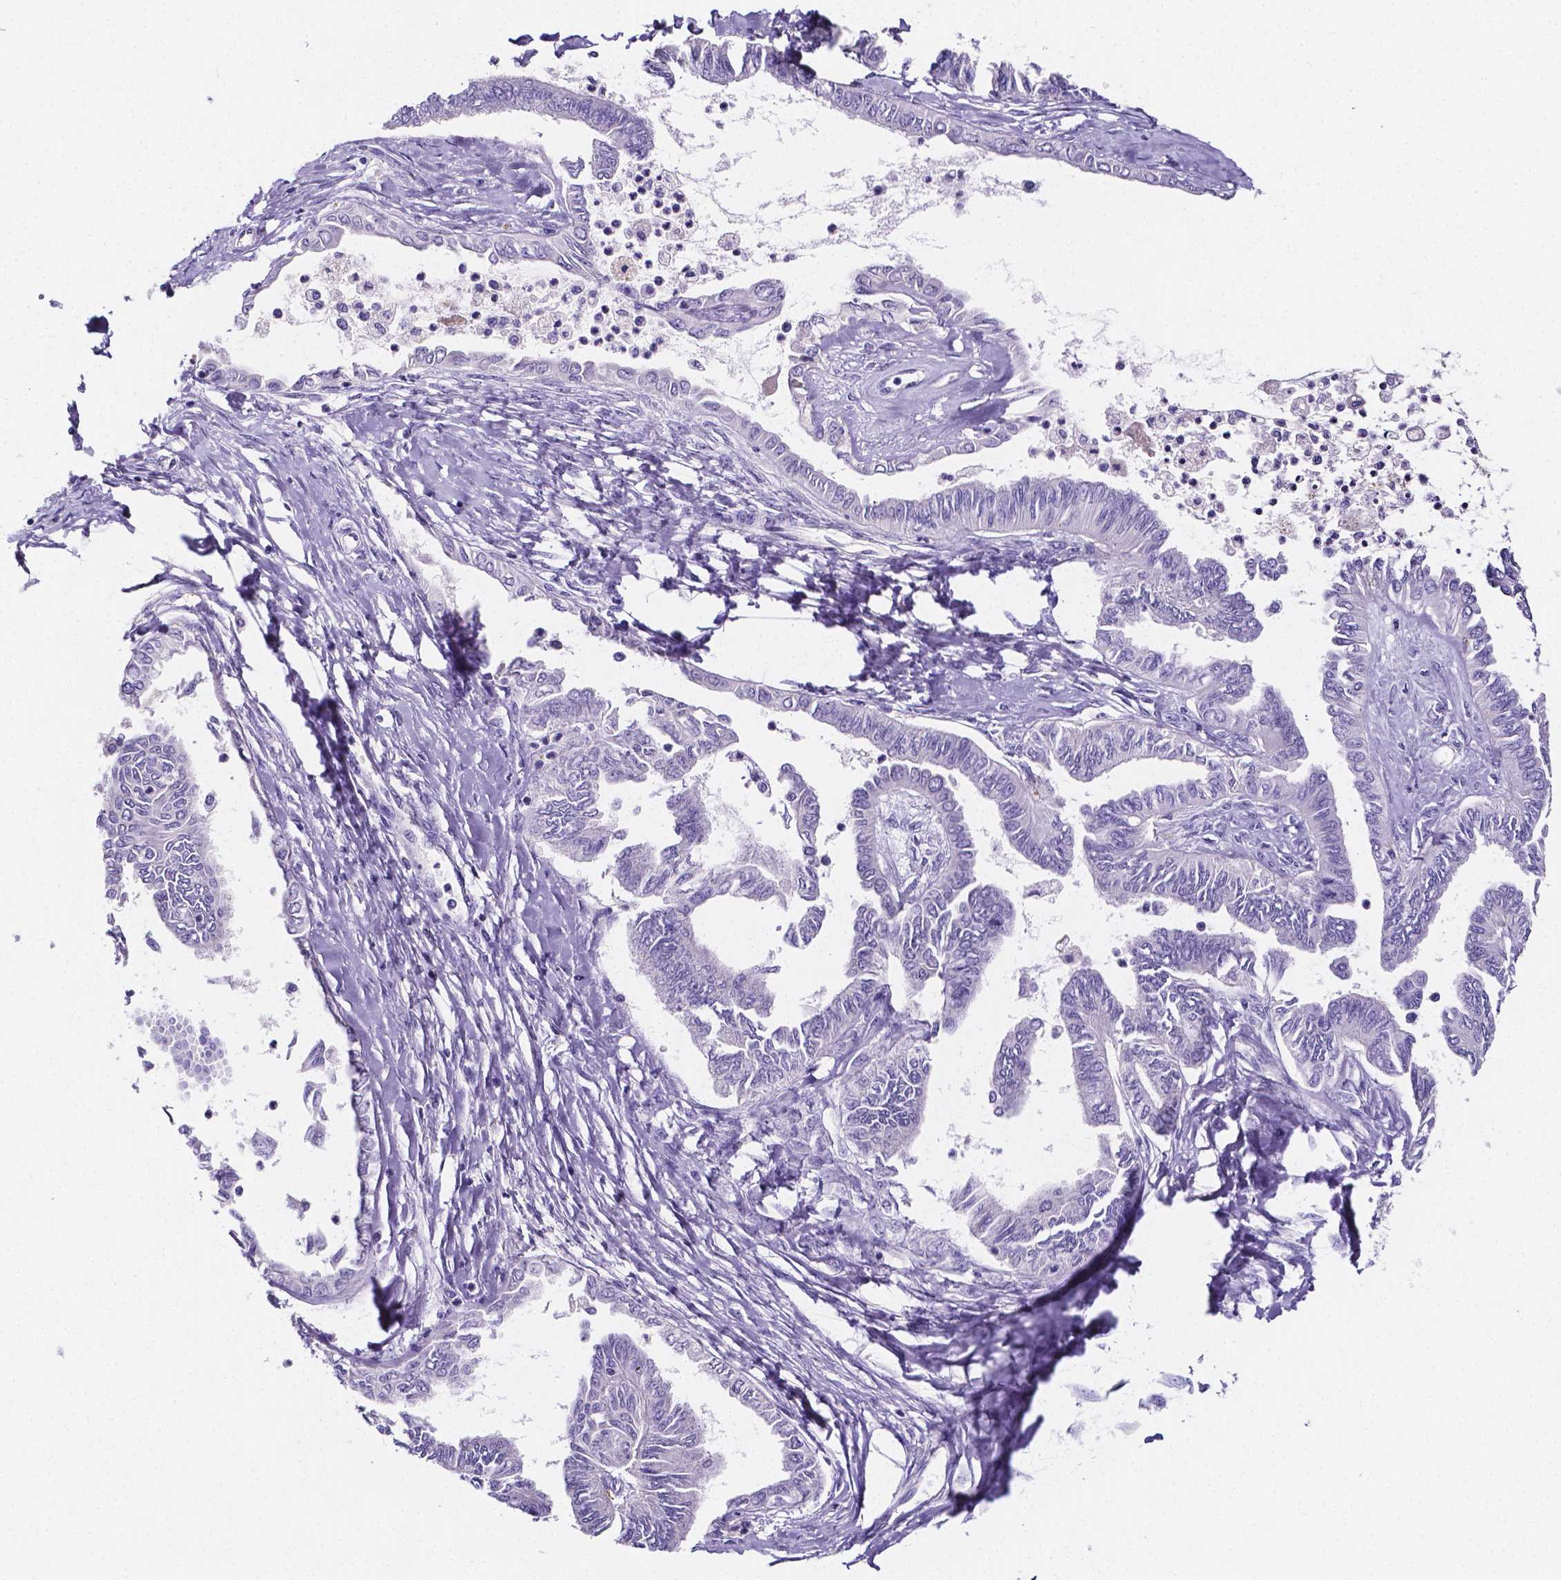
{"staining": {"intensity": "negative", "quantity": "none", "location": "none"}, "tissue": "colorectal cancer", "cell_type": "Tumor cells", "image_type": "cancer", "snomed": [{"axis": "morphology", "description": "Adenocarcinoma, NOS"}, {"axis": "topography", "description": "Colon"}], "caption": "Immunohistochemical staining of human colorectal adenocarcinoma exhibits no significant staining in tumor cells. (IHC, brightfield microscopy, high magnification).", "gene": "NRGN", "patient": {"sex": "female", "age": 78}}